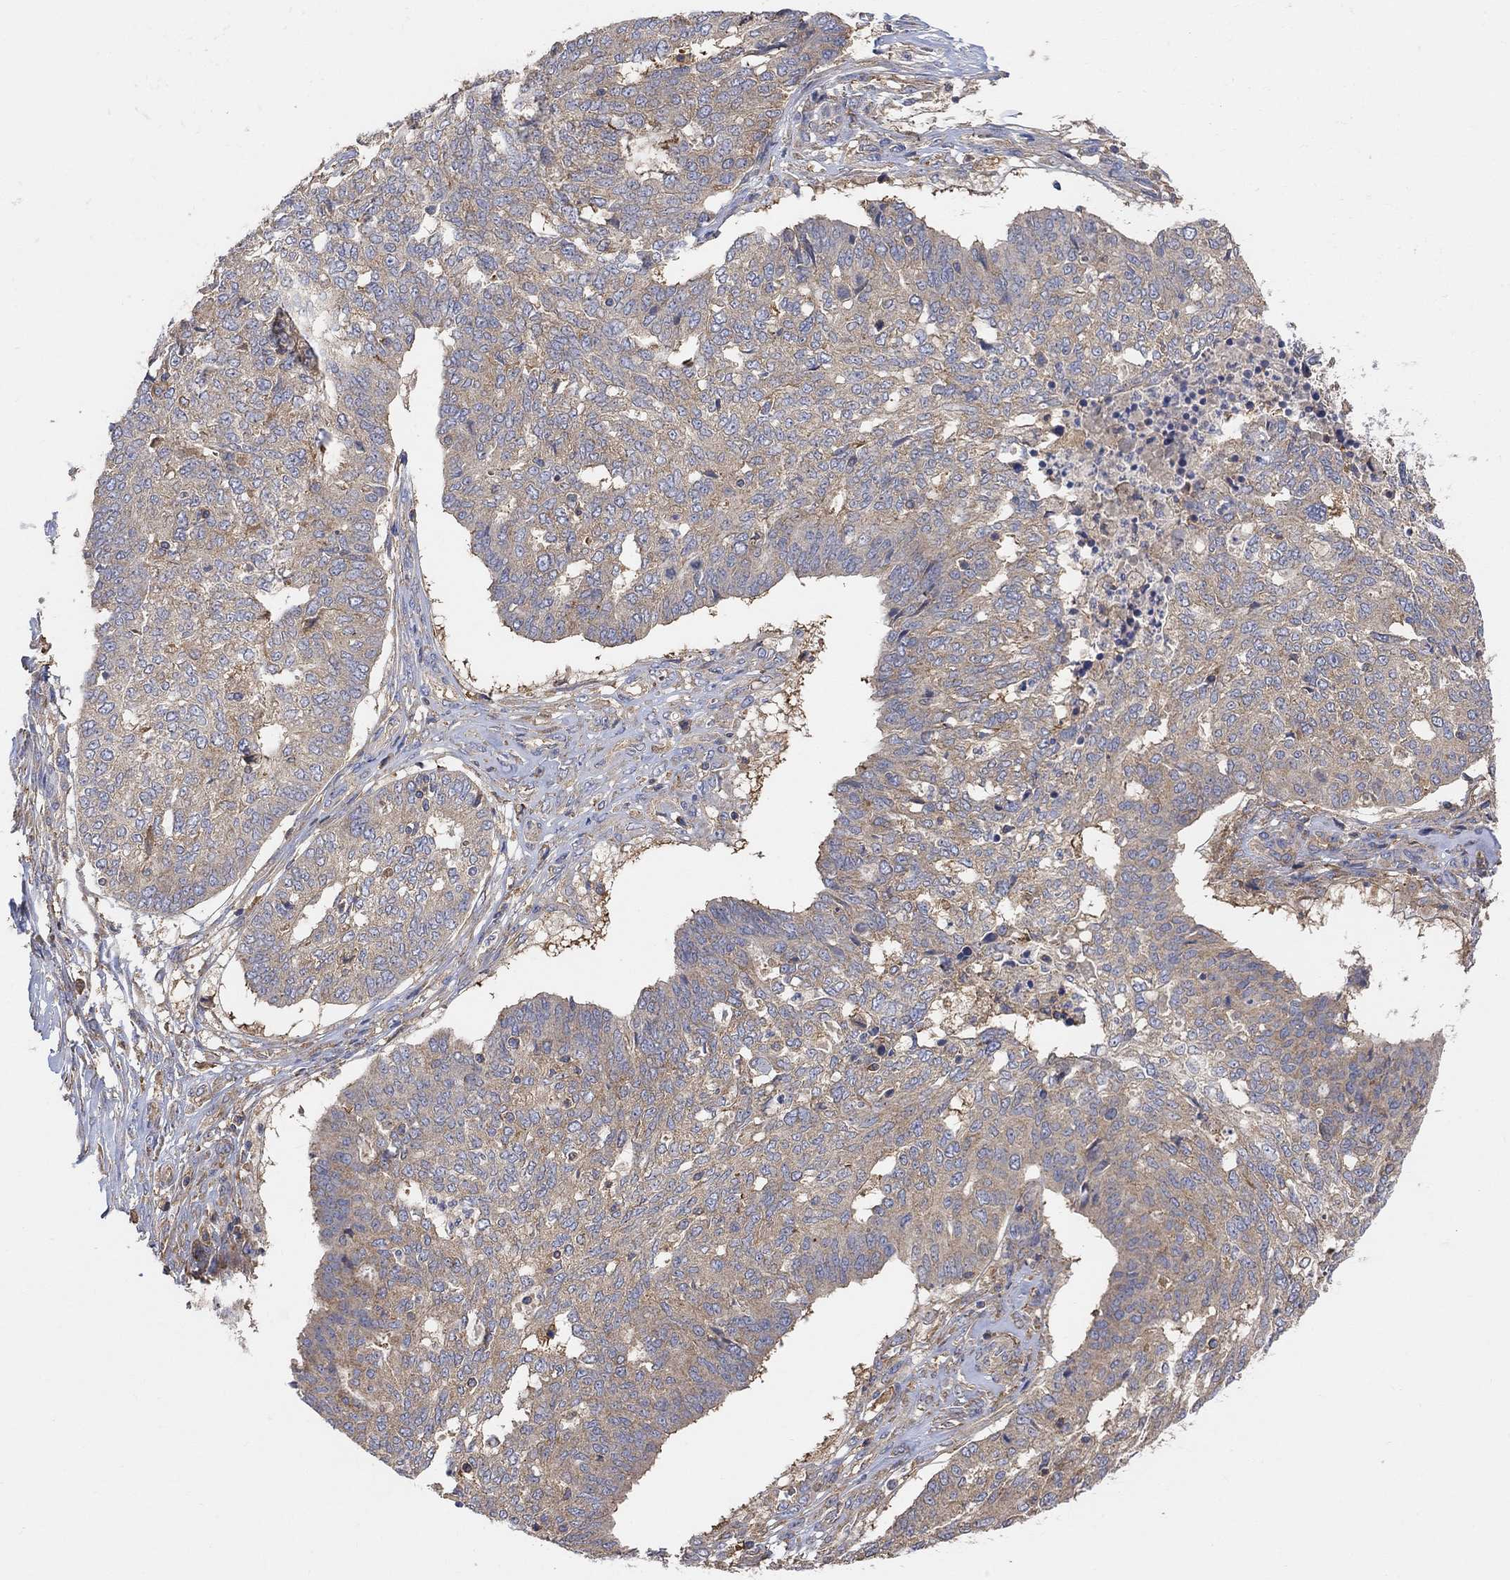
{"staining": {"intensity": "moderate", "quantity": "<25%", "location": "cytoplasmic/membranous"}, "tissue": "ovarian cancer", "cell_type": "Tumor cells", "image_type": "cancer", "snomed": [{"axis": "morphology", "description": "Cystadenocarcinoma, serous, NOS"}, {"axis": "topography", "description": "Ovary"}], "caption": "Tumor cells display low levels of moderate cytoplasmic/membranous positivity in approximately <25% of cells in serous cystadenocarcinoma (ovarian).", "gene": "BLOC1S3", "patient": {"sex": "female", "age": 67}}